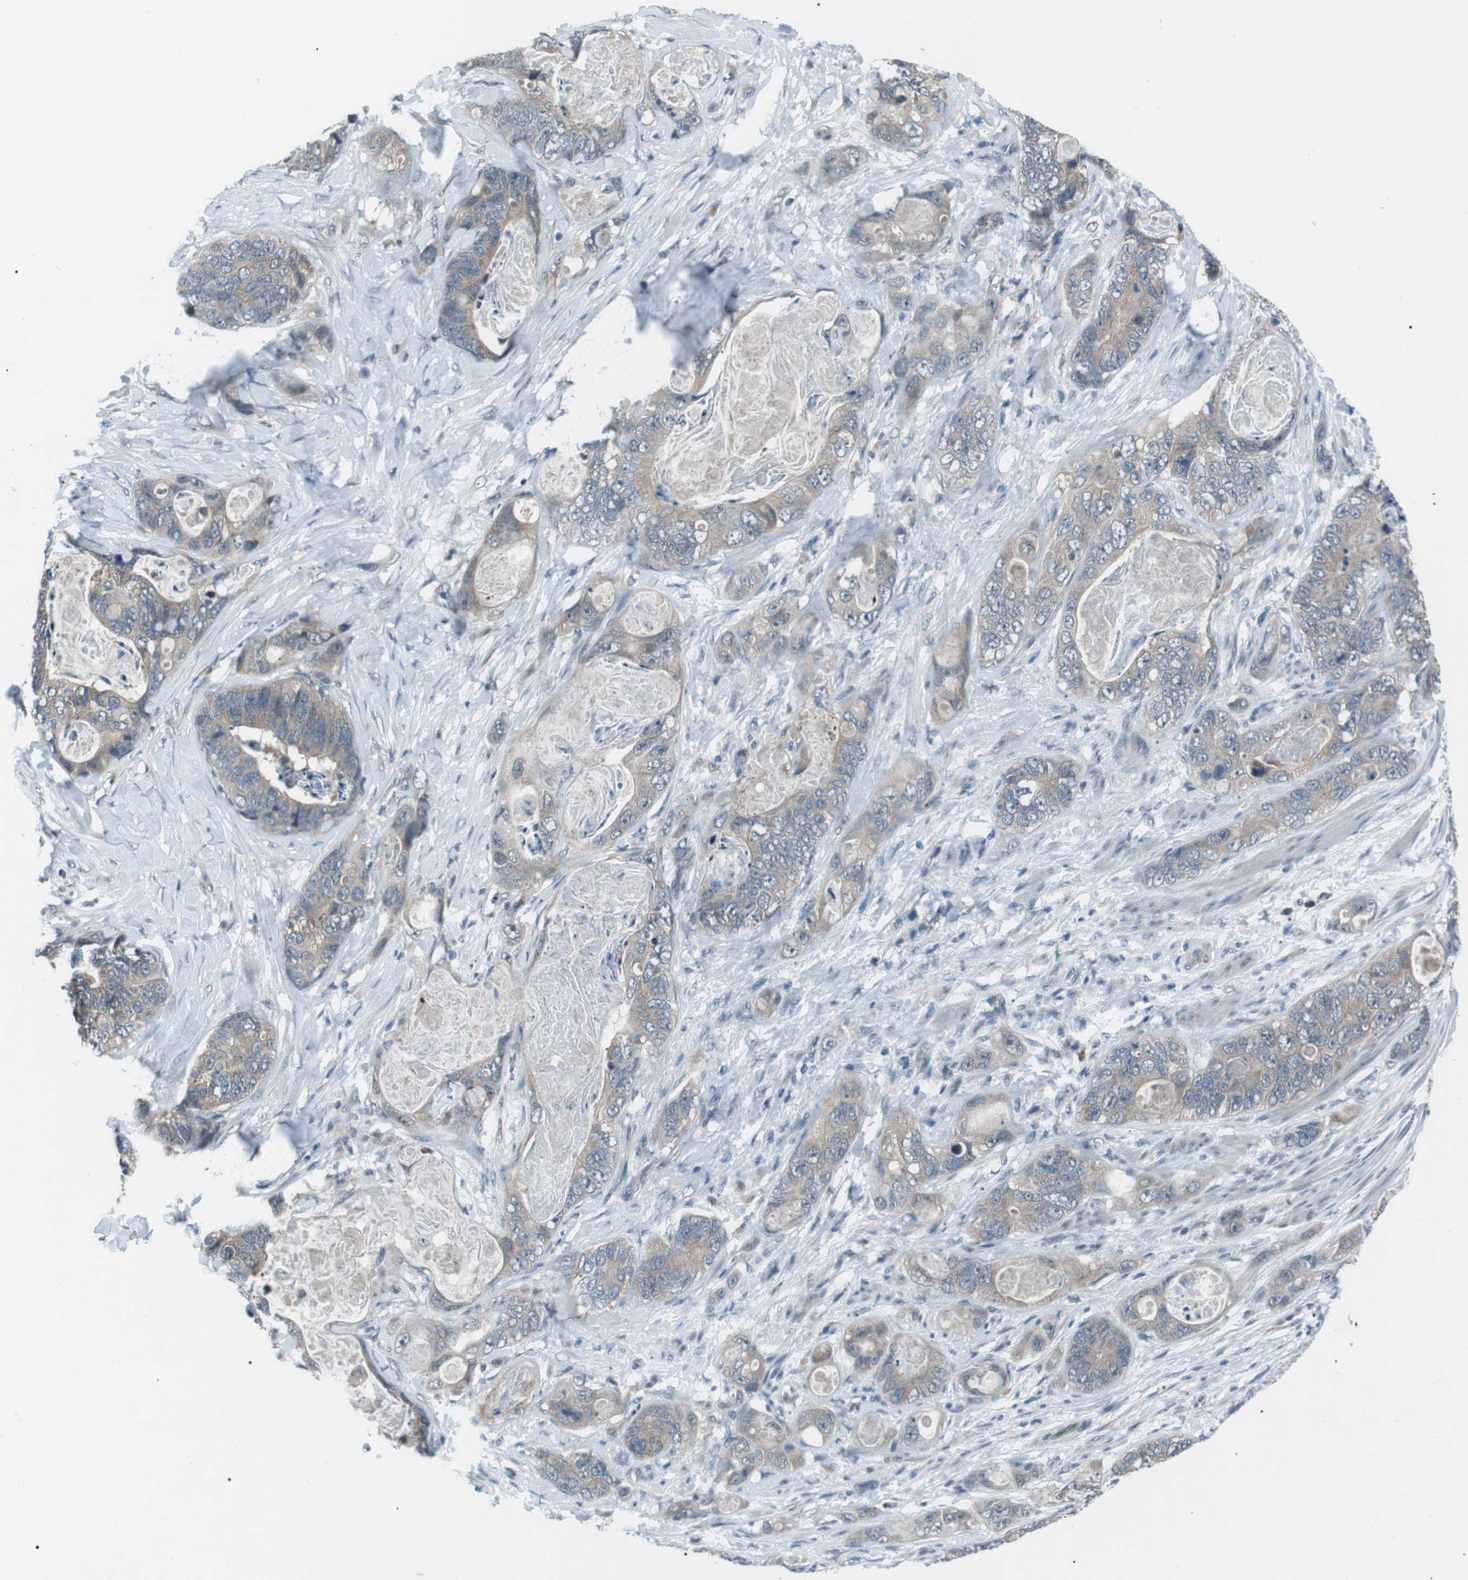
{"staining": {"intensity": "weak", "quantity": ">75%", "location": "cytoplasmic/membranous"}, "tissue": "stomach cancer", "cell_type": "Tumor cells", "image_type": "cancer", "snomed": [{"axis": "morphology", "description": "Adenocarcinoma, NOS"}, {"axis": "topography", "description": "Stomach"}], "caption": "Immunohistochemistry (IHC) of stomach cancer demonstrates low levels of weak cytoplasmic/membranous staining in about >75% of tumor cells.", "gene": "LRIG2", "patient": {"sex": "female", "age": 89}}